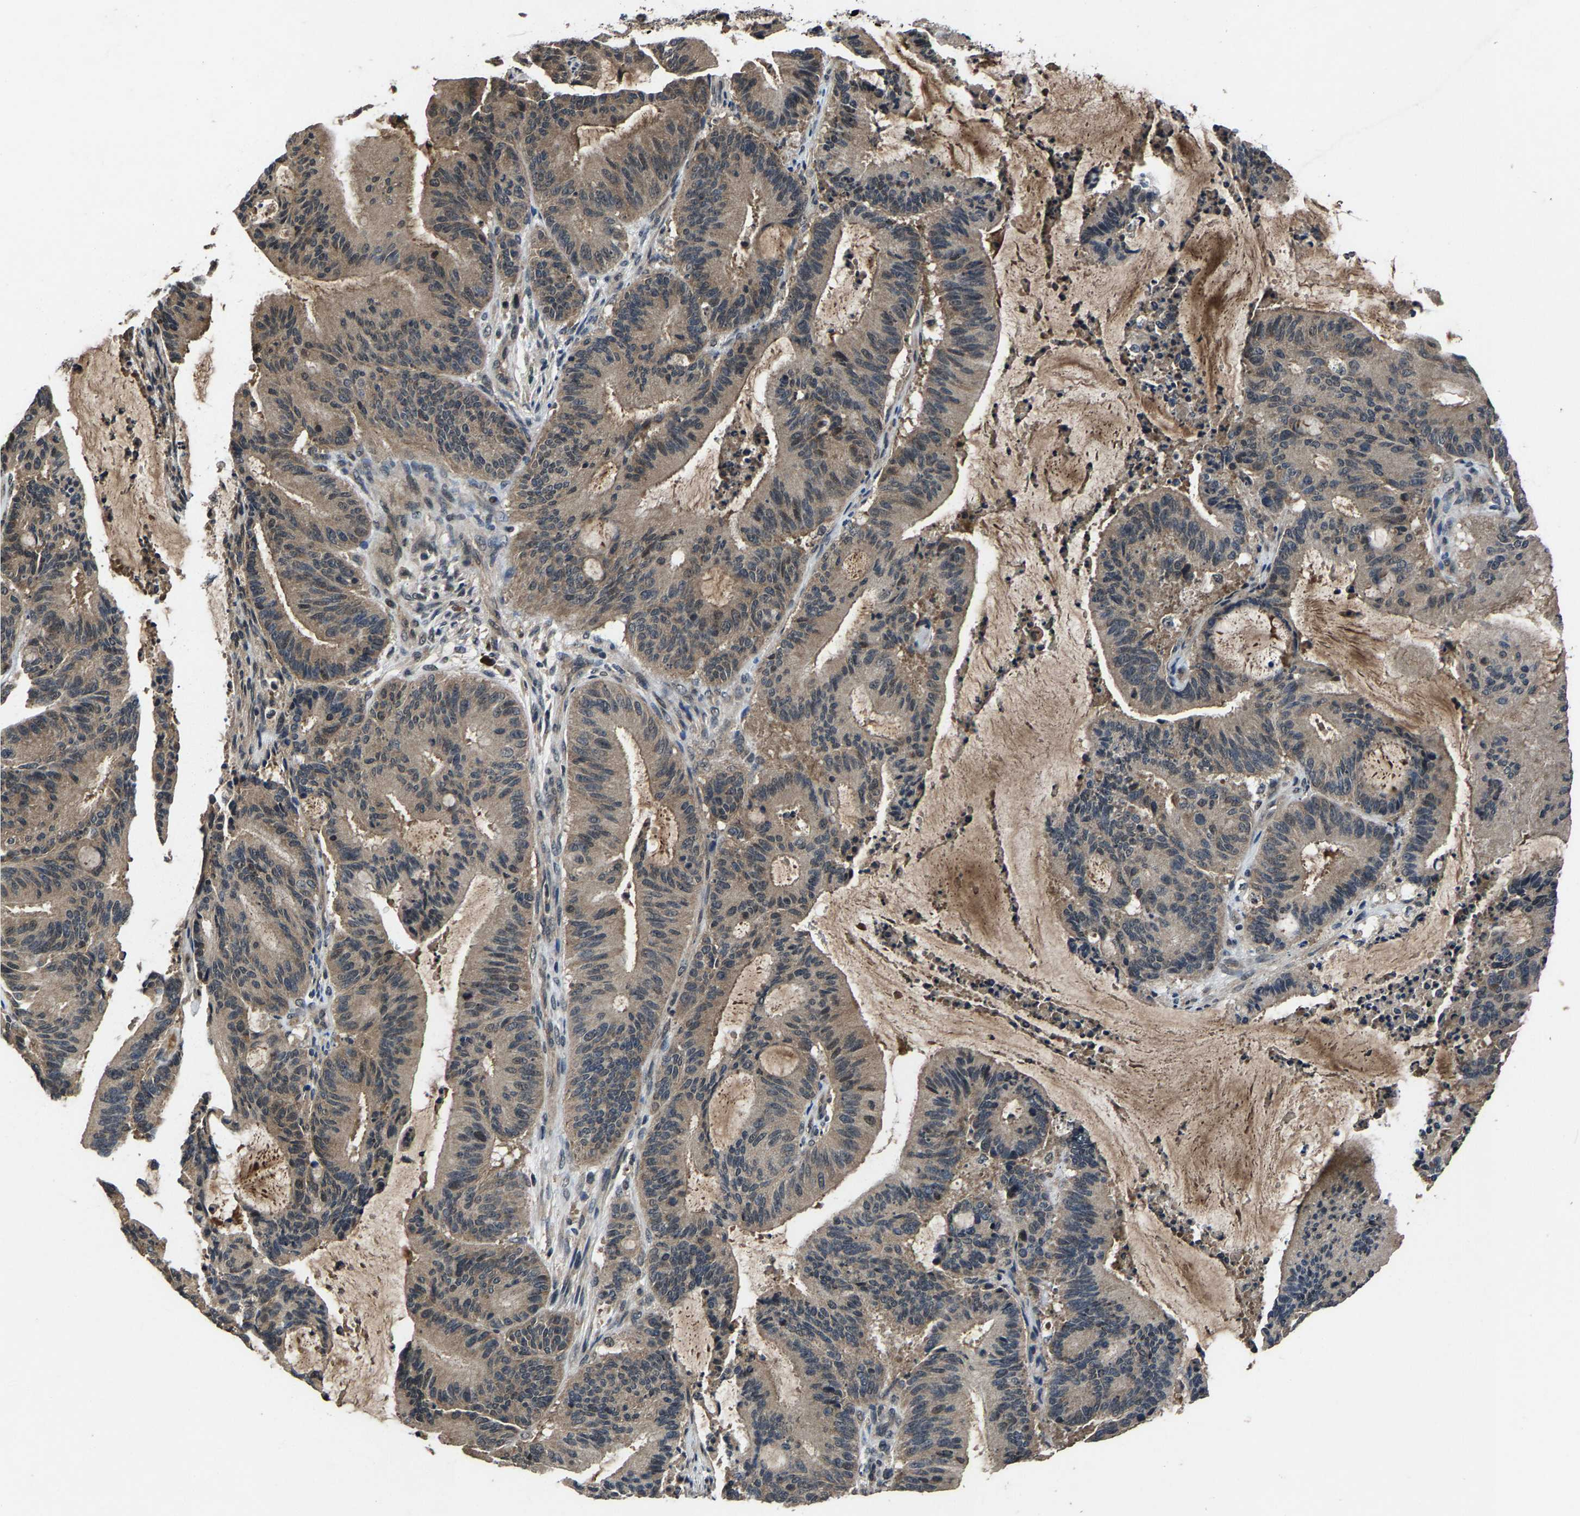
{"staining": {"intensity": "weak", "quantity": ">75%", "location": "cytoplasmic/membranous,nuclear"}, "tissue": "liver cancer", "cell_type": "Tumor cells", "image_type": "cancer", "snomed": [{"axis": "morphology", "description": "Cholangiocarcinoma"}, {"axis": "topography", "description": "Liver"}], "caption": "A low amount of weak cytoplasmic/membranous and nuclear positivity is identified in about >75% of tumor cells in liver cancer tissue. Using DAB (brown) and hematoxylin (blue) stains, captured at high magnification using brightfield microscopy.", "gene": "HUWE1", "patient": {"sex": "female", "age": 73}}